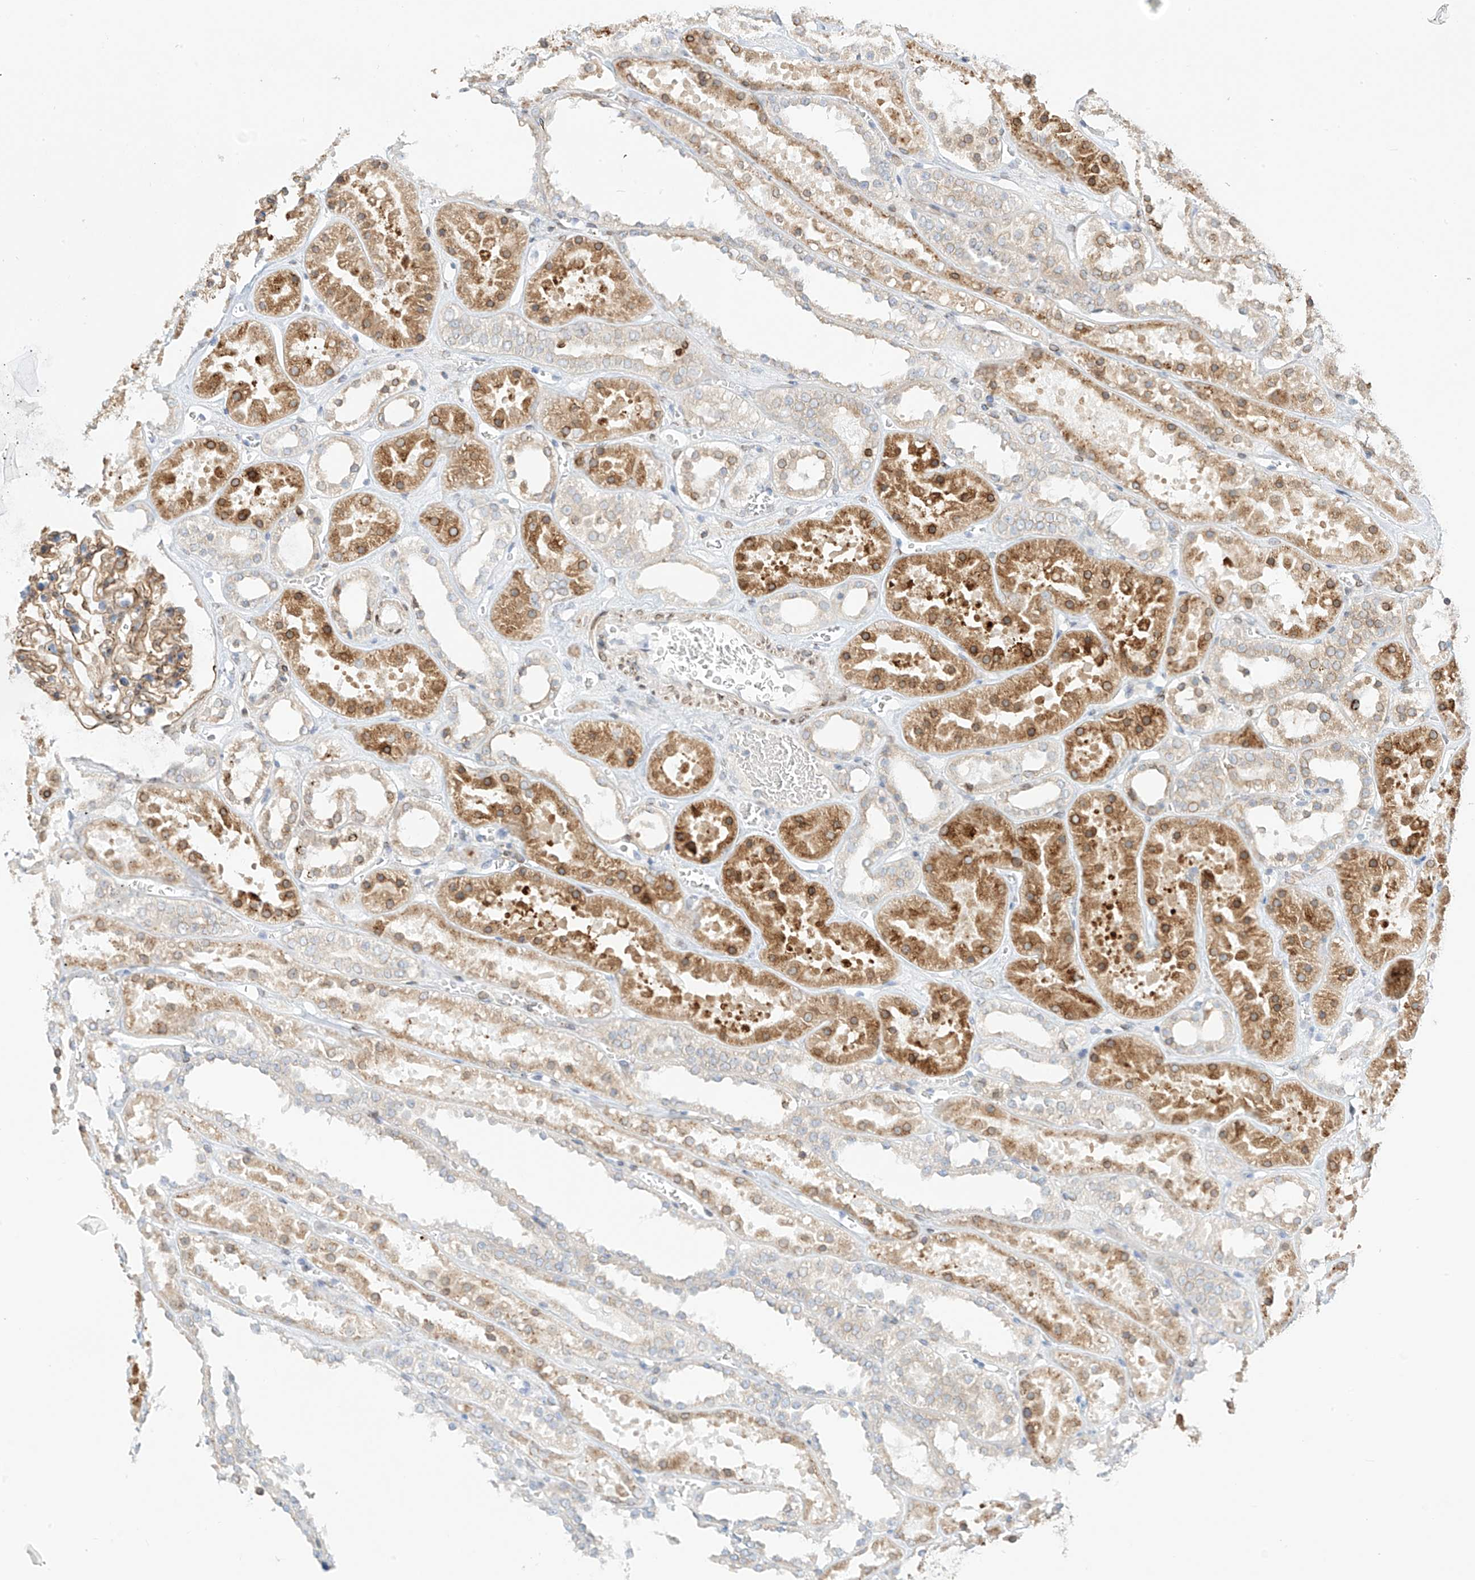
{"staining": {"intensity": "moderate", "quantity": ">75%", "location": "cytoplasmic/membranous"}, "tissue": "kidney", "cell_type": "Cells in glomeruli", "image_type": "normal", "snomed": [{"axis": "morphology", "description": "Normal tissue, NOS"}, {"axis": "topography", "description": "Kidney"}], "caption": "IHC (DAB (3,3'-diaminobenzidine)) staining of normal human kidney reveals moderate cytoplasmic/membranous protein positivity in approximately >75% of cells in glomeruli.", "gene": "PCYOX1", "patient": {"sex": "female", "age": 41}}